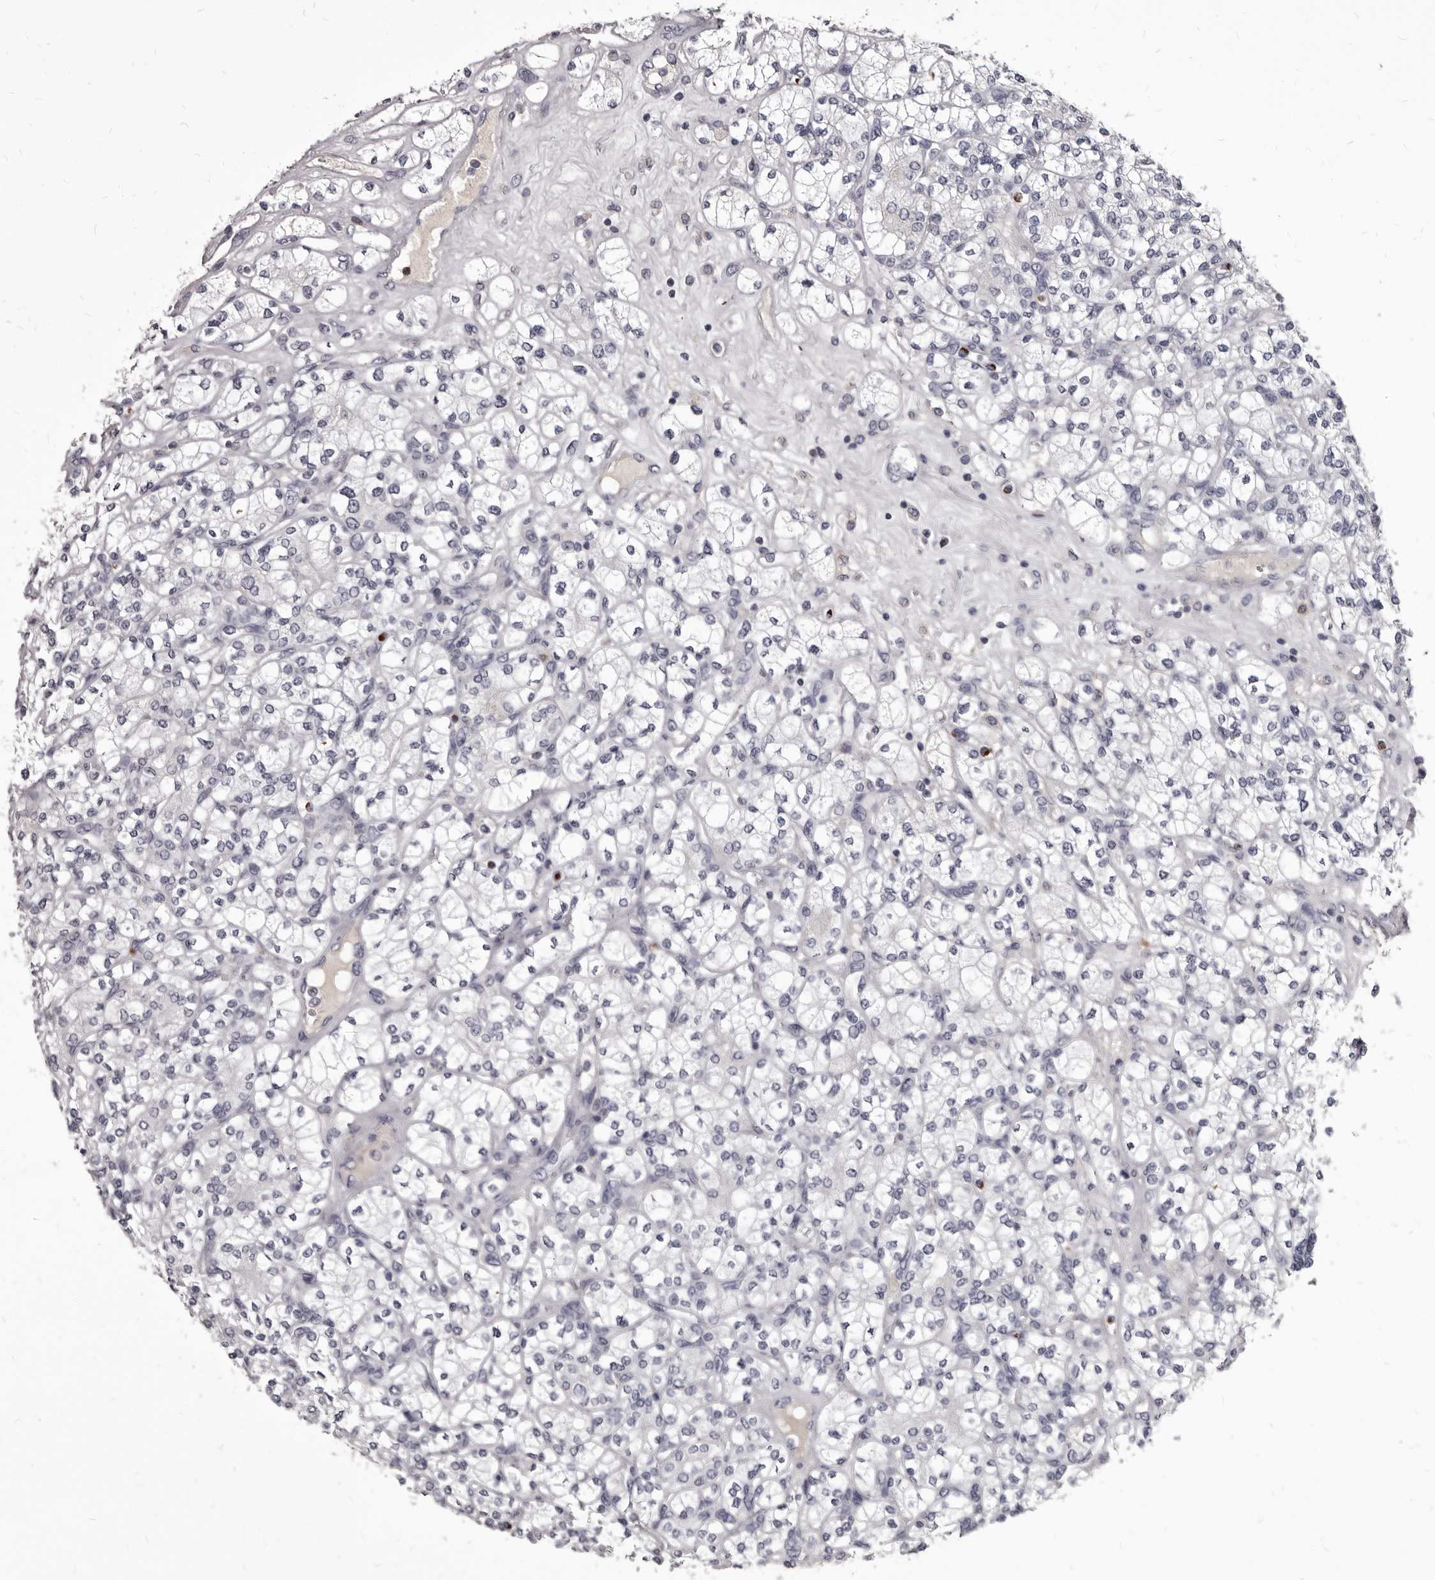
{"staining": {"intensity": "negative", "quantity": "none", "location": "none"}, "tissue": "renal cancer", "cell_type": "Tumor cells", "image_type": "cancer", "snomed": [{"axis": "morphology", "description": "Adenocarcinoma, NOS"}, {"axis": "topography", "description": "Kidney"}], "caption": "Image shows no significant protein expression in tumor cells of renal cancer (adenocarcinoma). (Brightfield microscopy of DAB (3,3'-diaminobenzidine) IHC at high magnification).", "gene": "GZMH", "patient": {"sex": "male", "age": 77}}